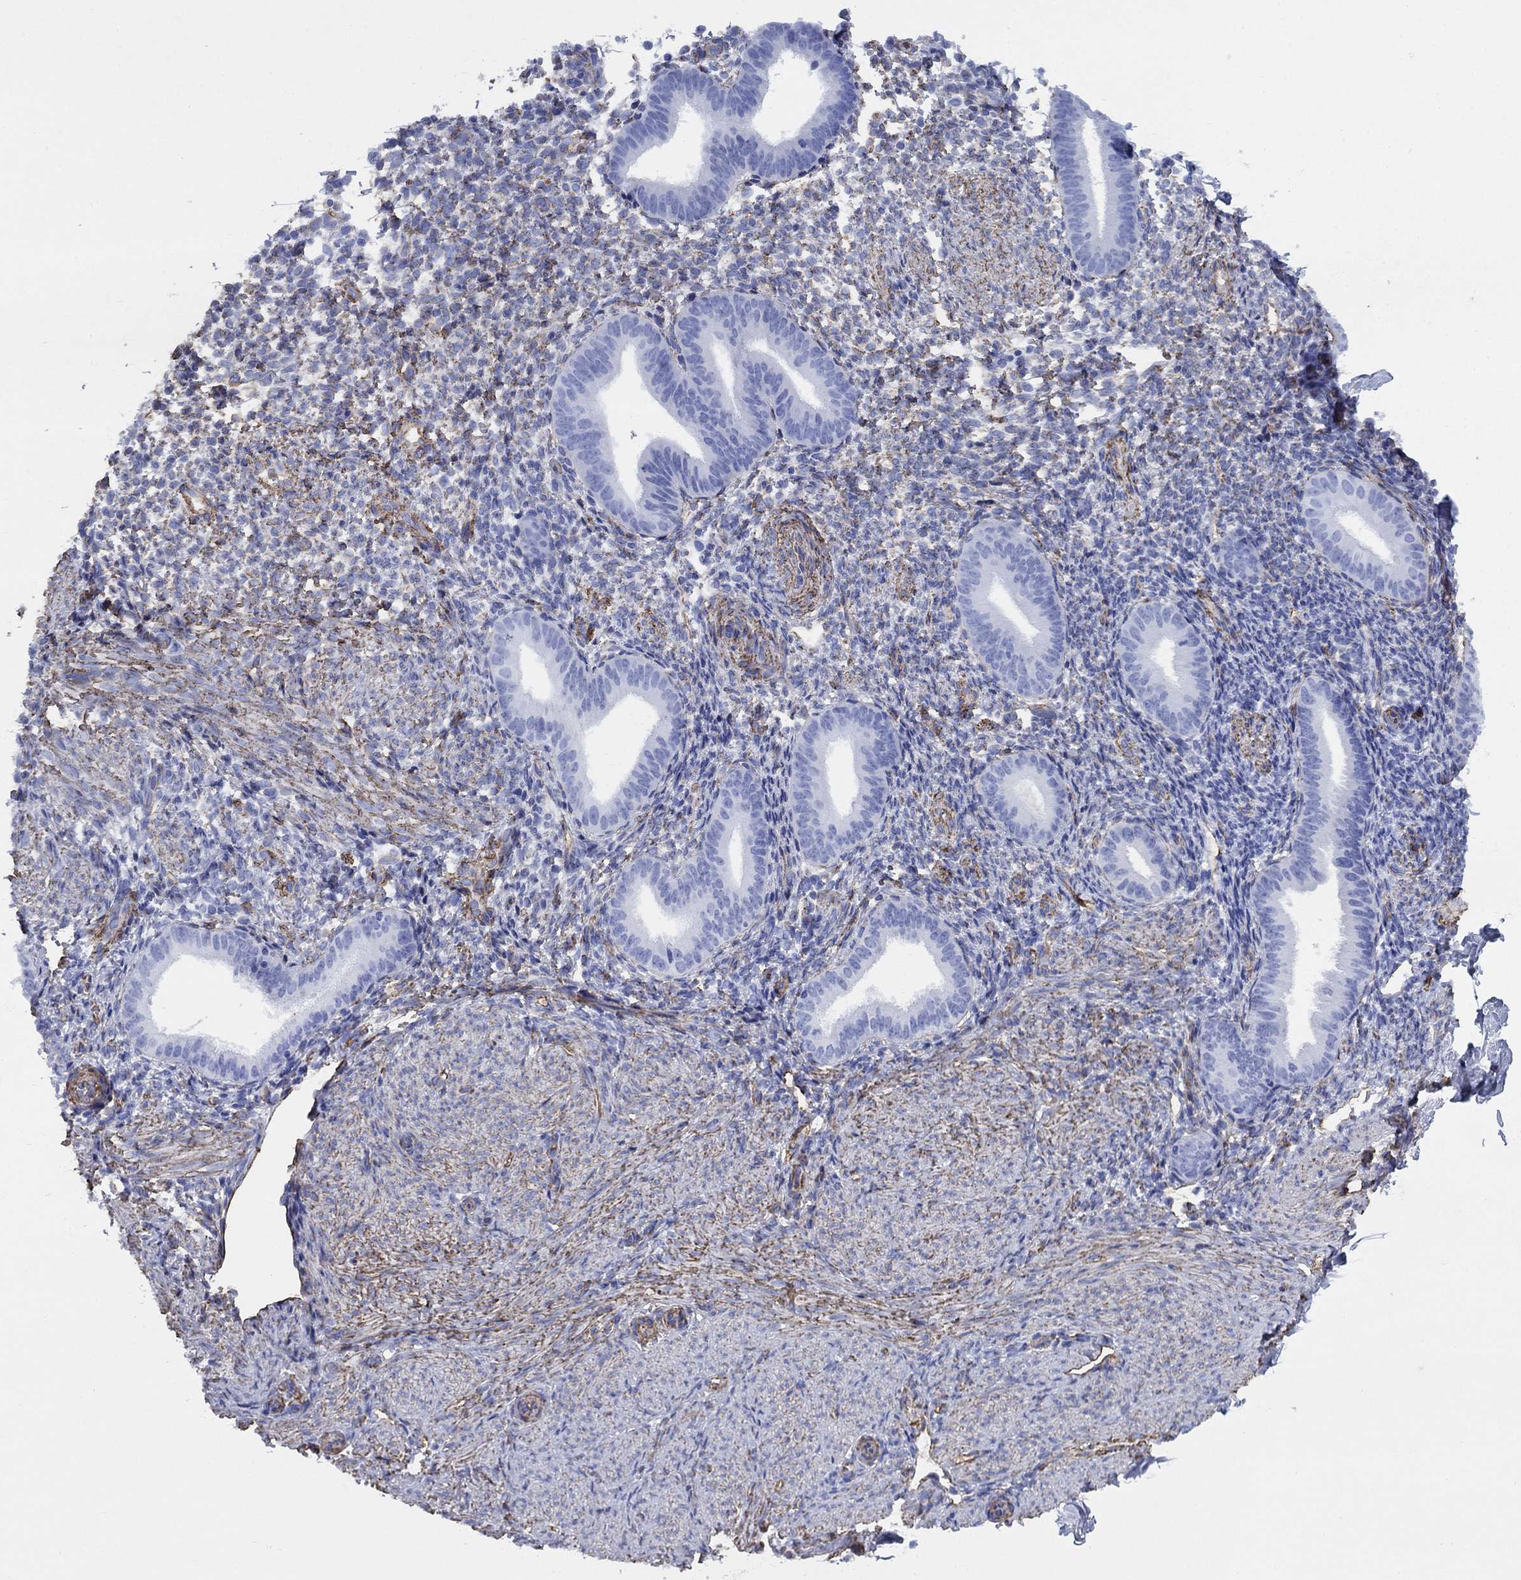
{"staining": {"intensity": "negative", "quantity": "none", "location": "none"}, "tissue": "endometrium", "cell_type": "Cells in endometrial stroma", "image_type": "normal", "snomed": [{"axis": "morphology", "description": "Normal tissue, NOS"}, {"axis": "topography", "description": "Endometrium"}], "caption": "High power microscopy photomicrograph of an IHC histopathology image of unremarkable endometrium, revealing no significant expression in cells in endometrial stroma. Nuclei are stained in blue.", "gene": "VTN", "patient": {"sex": "female", "age": 47}}